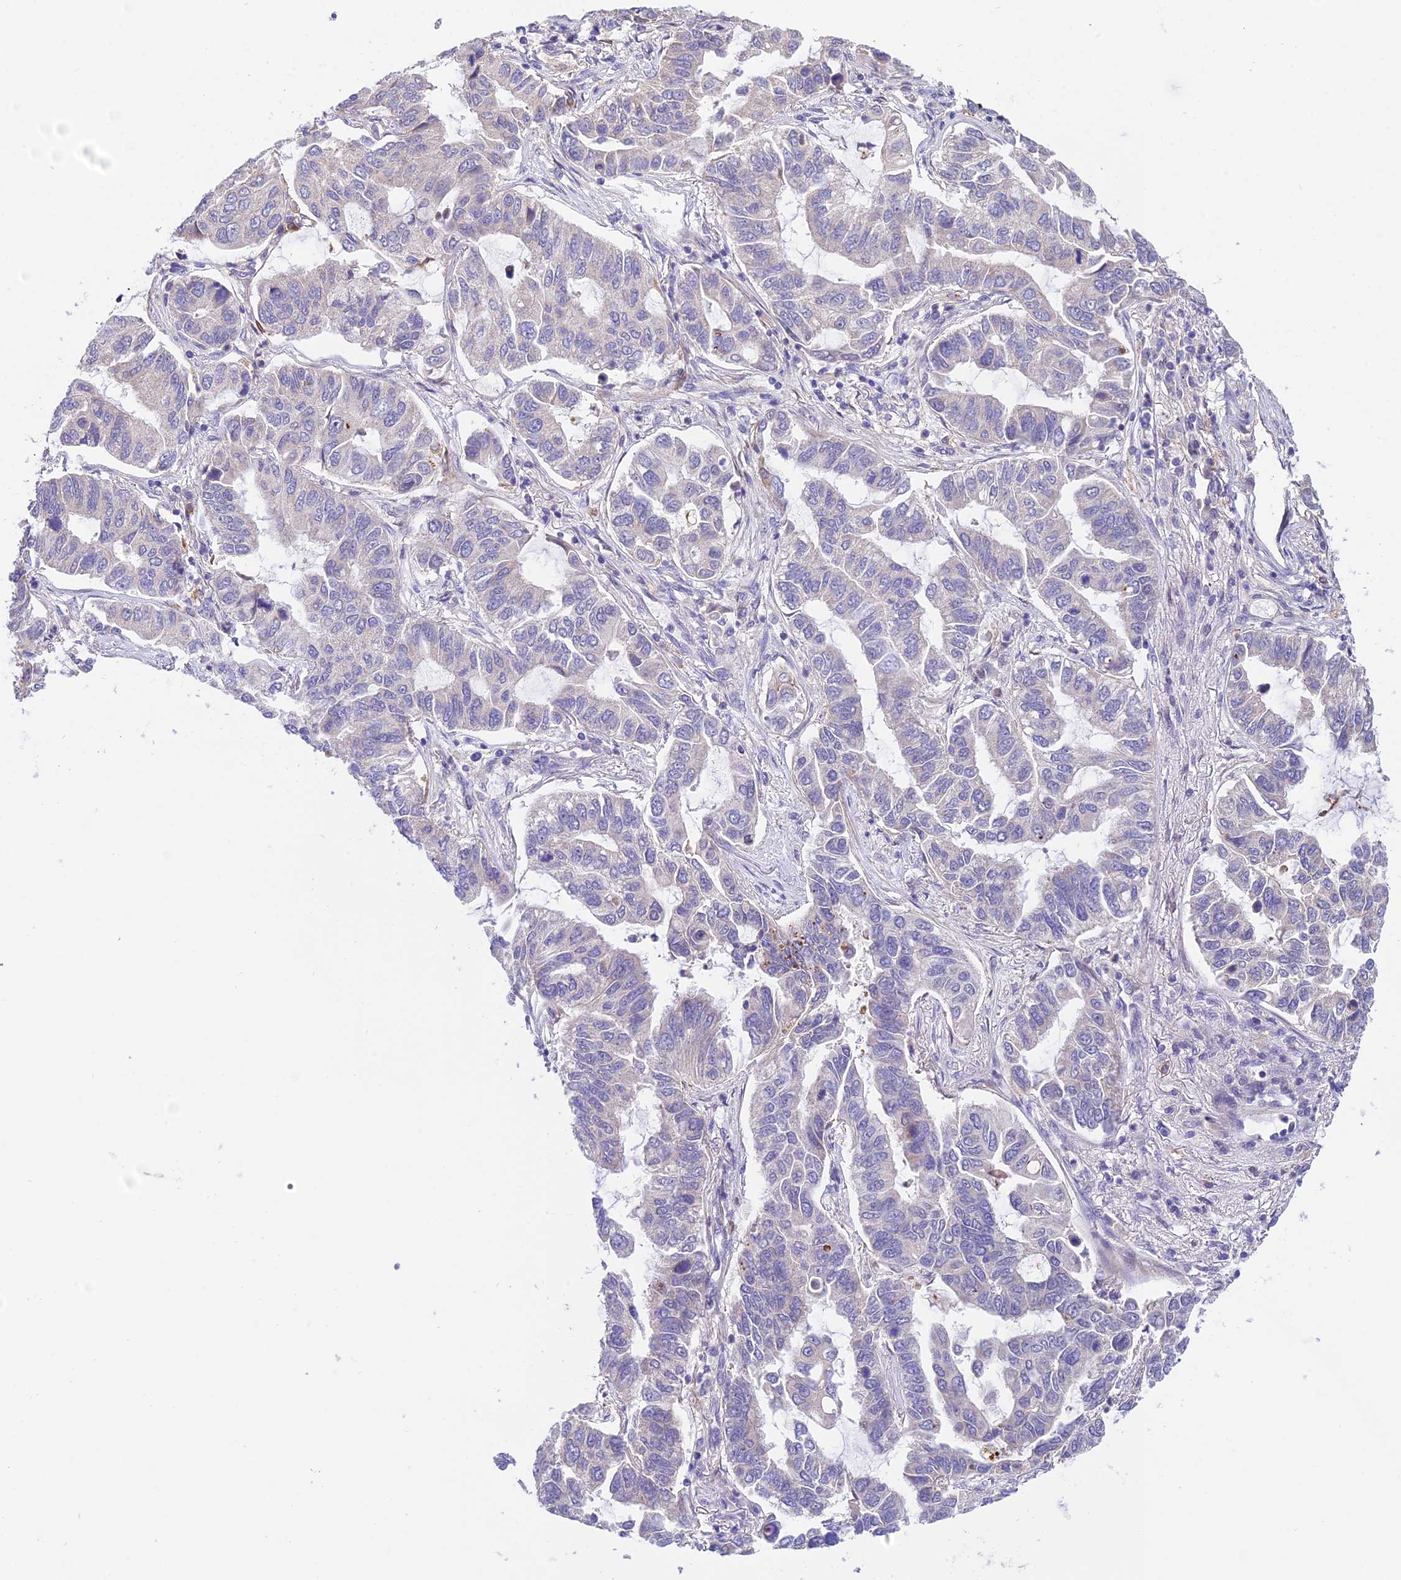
{"staining": {"intensity": "negative", "quantity": "none", "location": "none"}, "tissue": "lung cancer", "cell_type": "Tumor cells", "image_type": "cancer", "snomed": [{"axis": "morphology", "description": "Adenocarcinoma, NOS"}, {"axis": "topography", "description": "Lung"}], "caption": "Image shows no protein positivity in tumor cells of lung adenocarcinoma tissue. (DAB immunohistochemistry (IHC), high magnification).", "gene": "TRIM43B", "patient": {"sex": "male", "age": 64}}